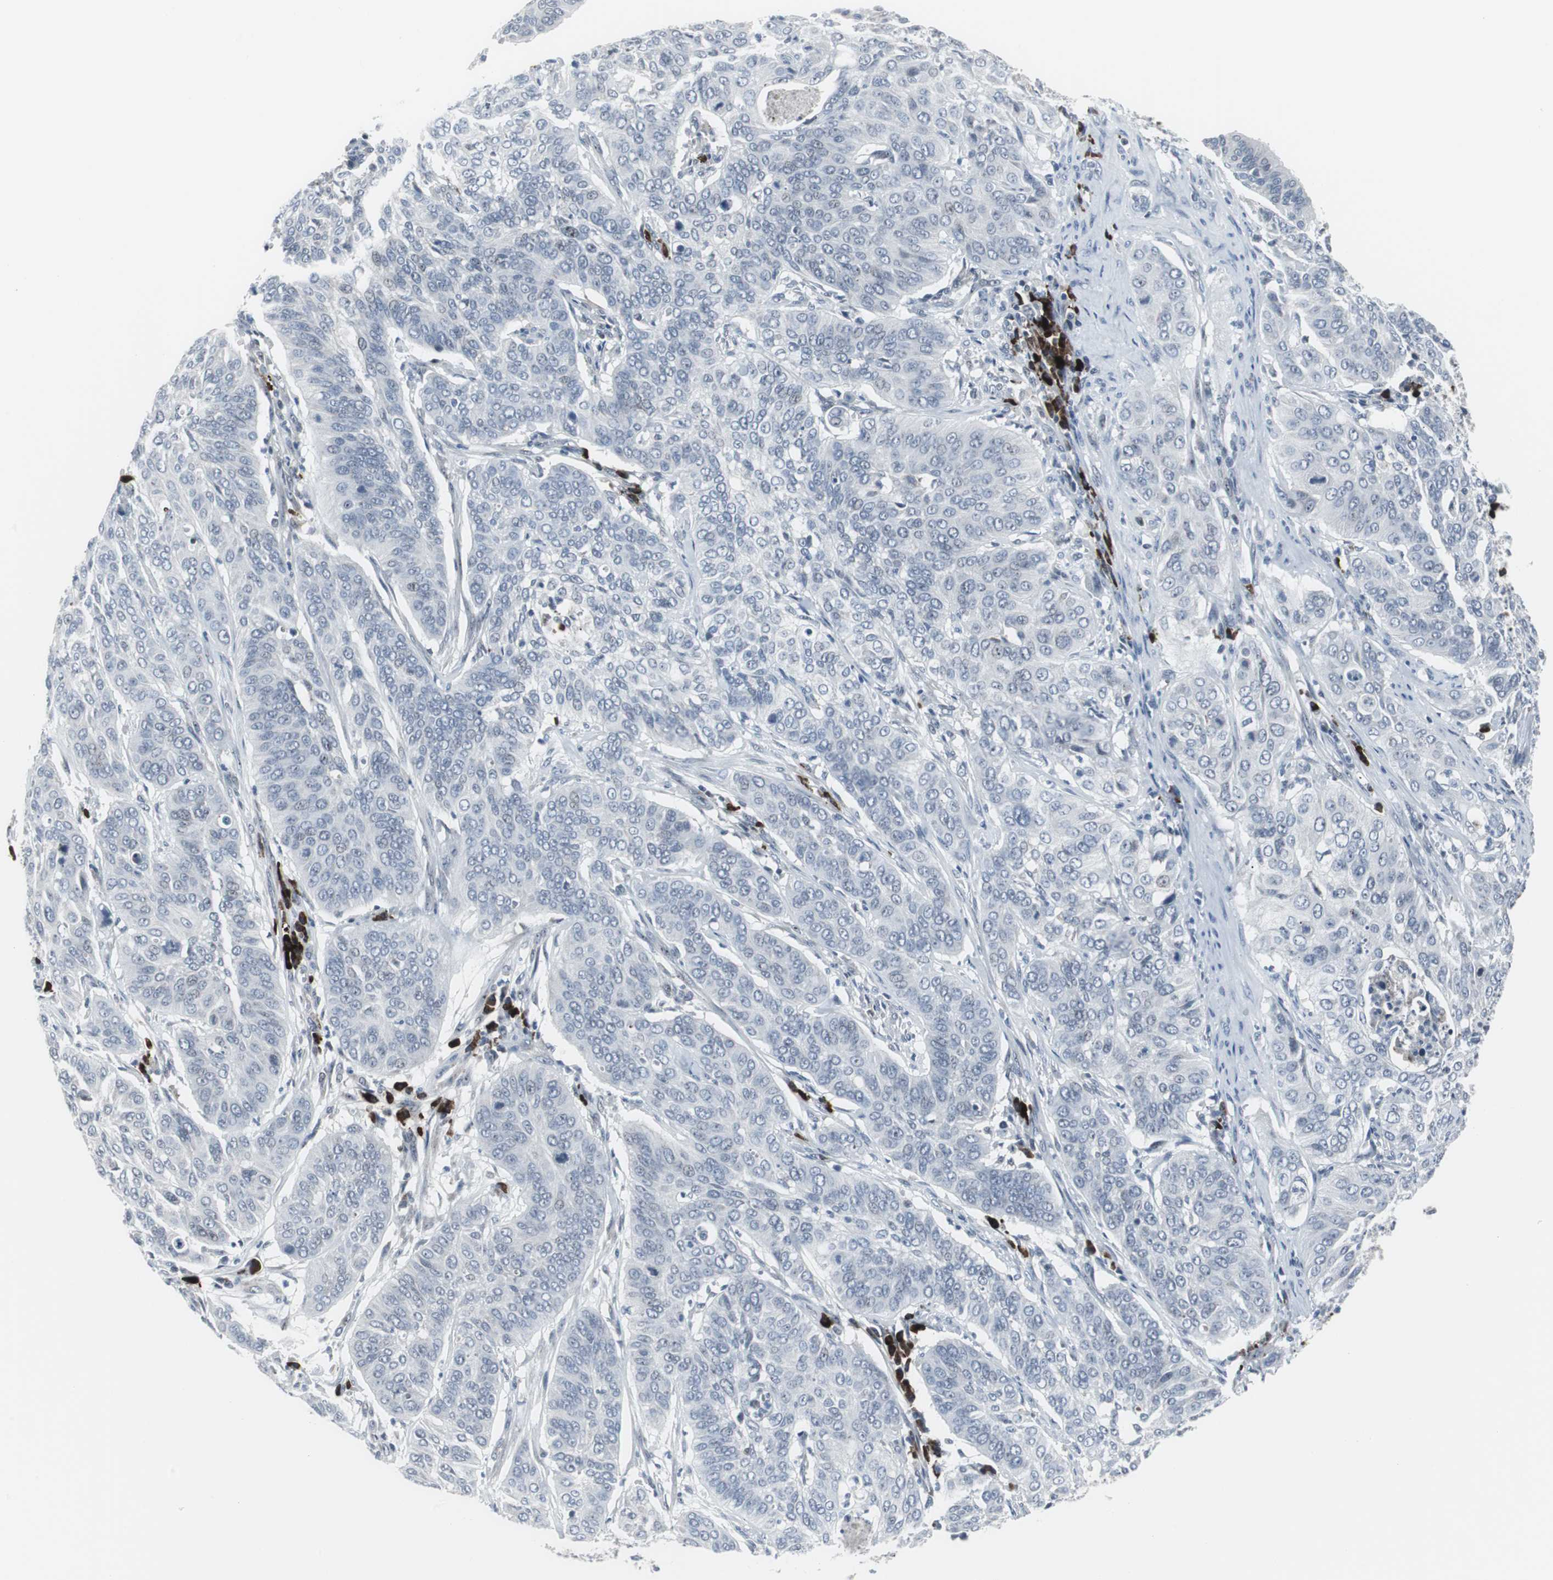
{"staining": {"intensity": "negative", "quantity": "none", "location": "none"}, "tissue": "cervical cancer", "cell_type": "Tumor cells", "image_type": "cancer", "snomed": [{"axis": "morphology", "description": "Squamous cell carcinoma, NOS"}, {"axis": "topography", "description": "Cervix"}], "caption": "Cervical cancer was stained to show a protein in brown. There is no significant expression in tumor cells.", "gene": "DOK1", "patient": {"sex": "female", "age": 39}}